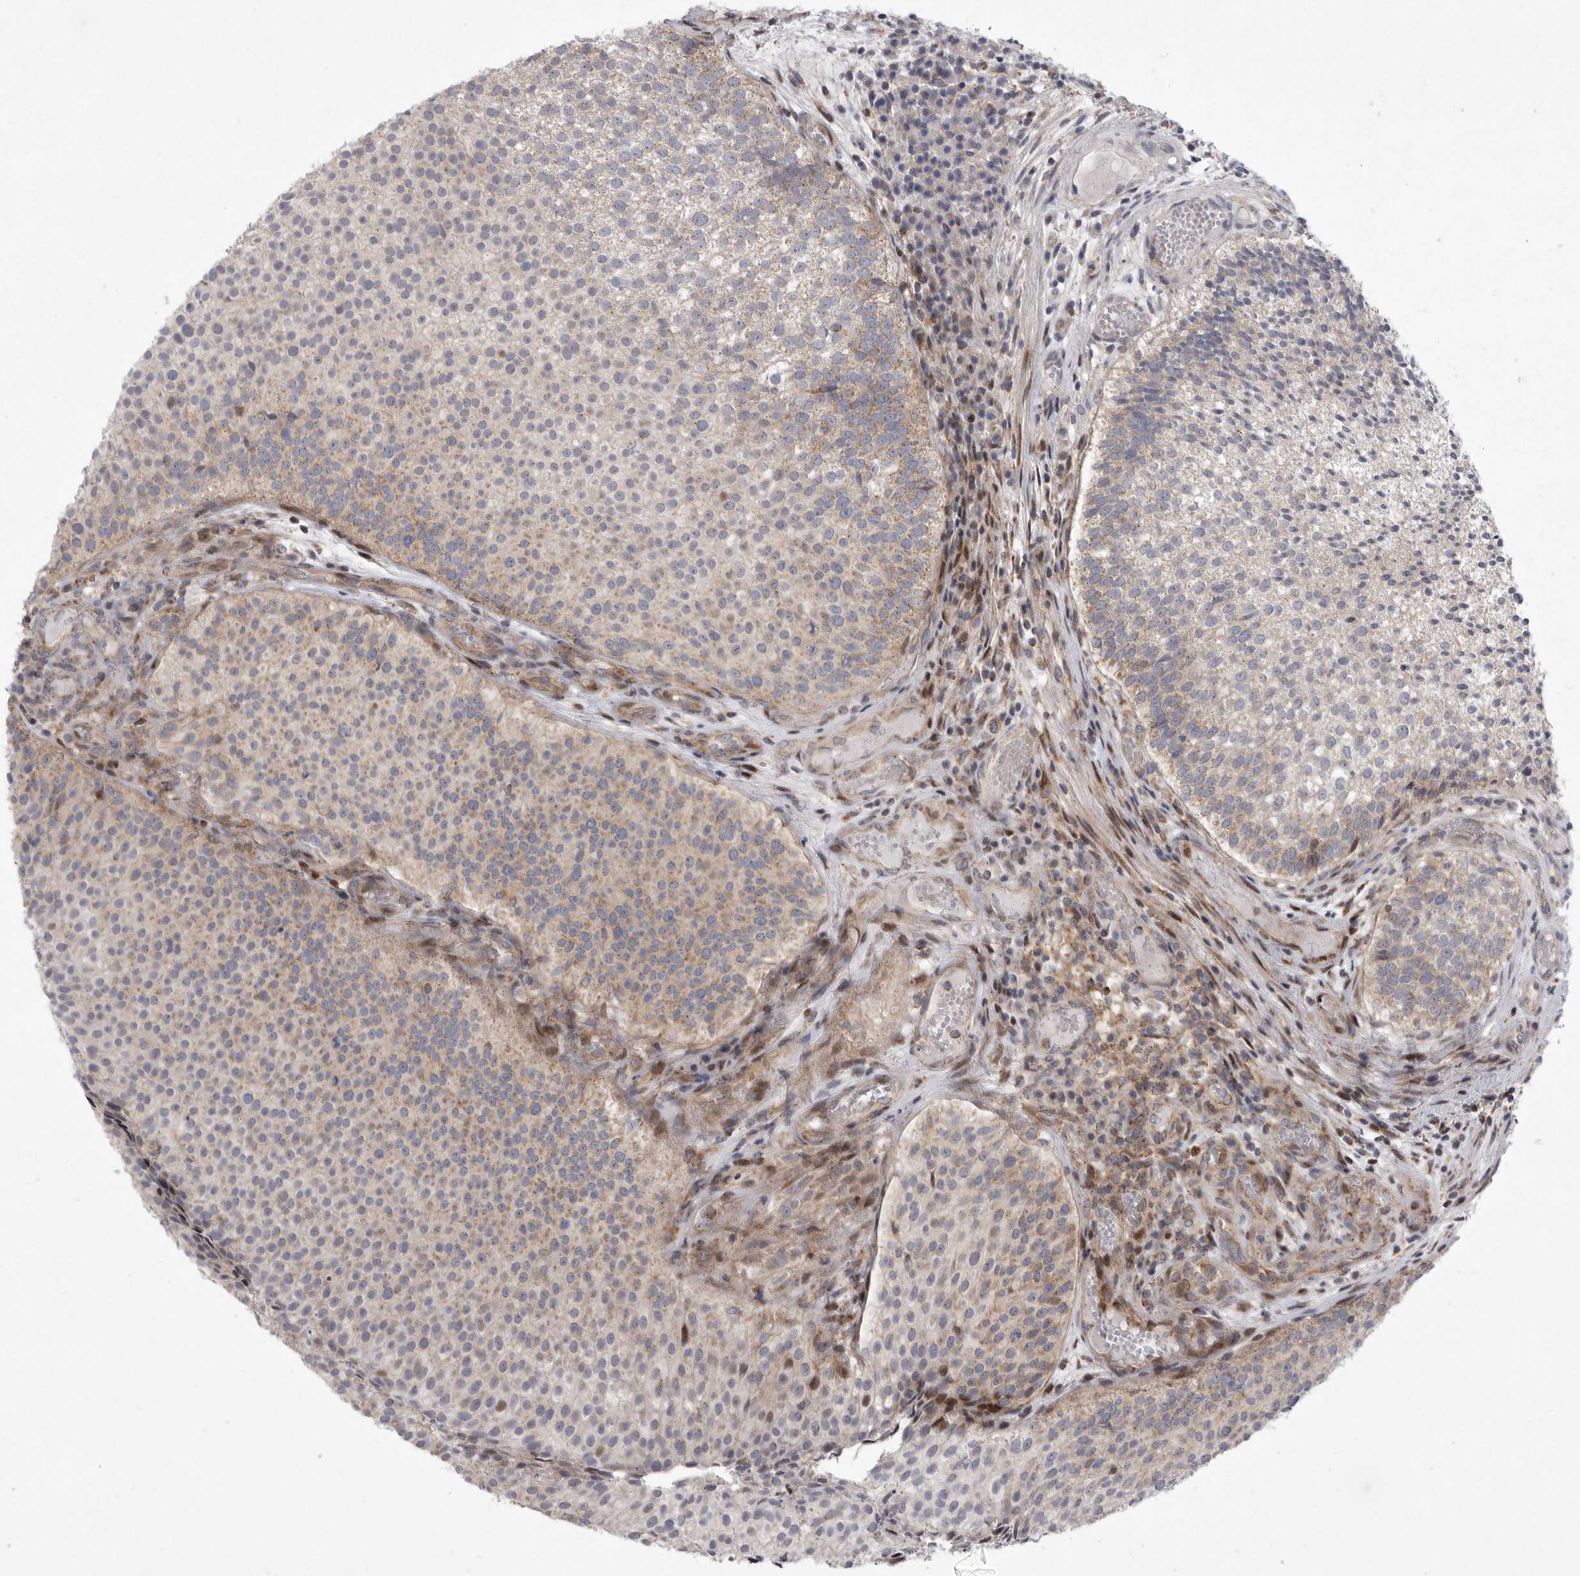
{"staining": {"intensity": "weak", "quantity": "25%-75%", "location": "cytoplasmic/membranous,nuclear"}, "tissue": "urothelial cancer", "cell_type": "Tumor cells", "image_type": "cancer", "snomed": [{"axis": "morphology", "description": "Urothelial carcinoma, Low grade"}, {"axis": "topography", "description": "Urinary bladder"}], "caption": "DAB immunohistochemical staining of human urothelial carcinoma (low-grade) shows weak cytoplasmic/membranous and nuclear protein staining in about 25%-75% of tumor cells.", "gene": "MPZL1", "patient": {"sex": "male", "age": 86}}